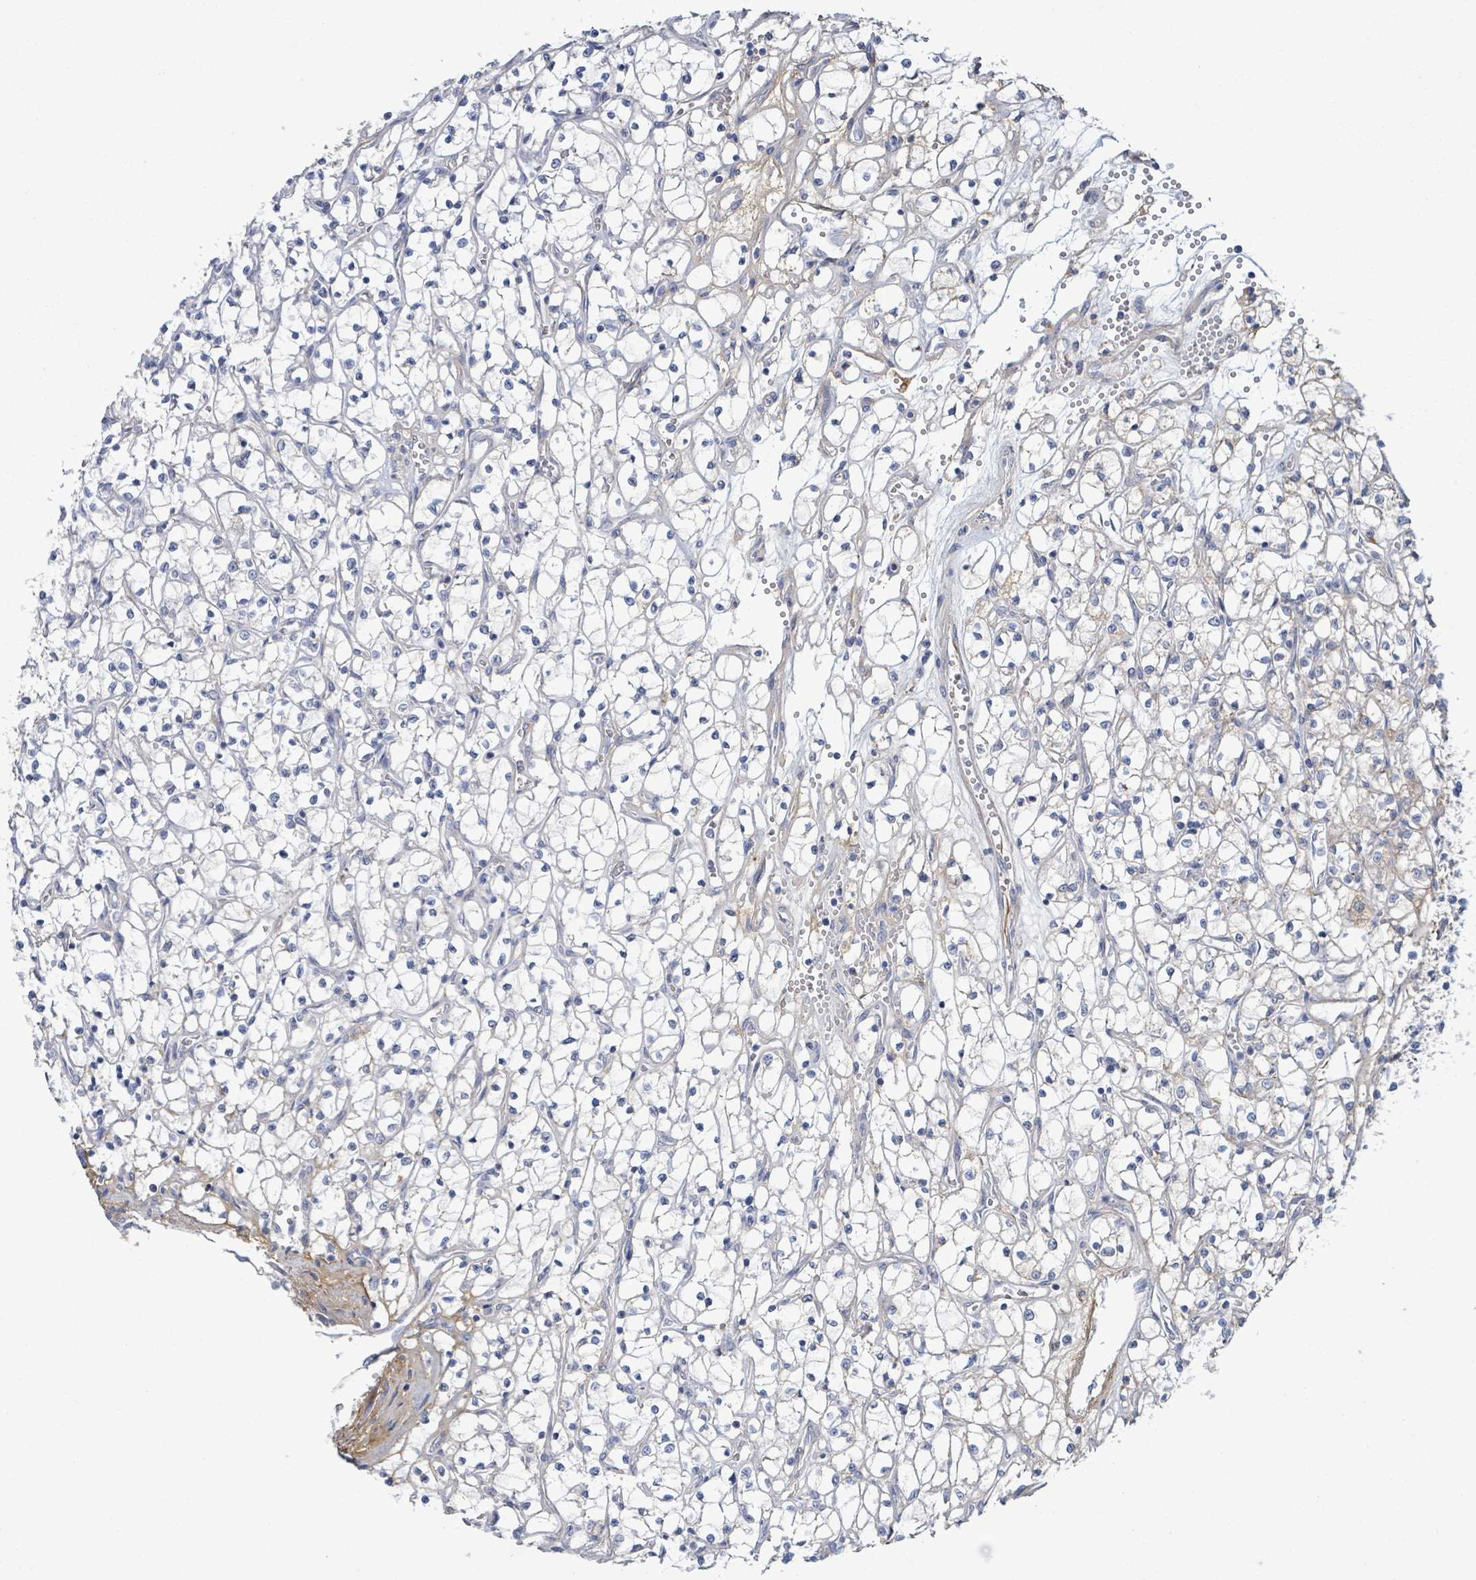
{"staining": {"intensity": "negative", "quantity": "none", "location": "none"}, "tissue": "renal cancer", "cell_type": "Tumor cells", "image_type": "cancer", "snomed": [{"axis": "morphology", "description": "Adenocarcinoma, NOS"}, {"axis": "topography", "description": "Kidney"}], "caption": "There is no significant staining in tumor cells of renal cancer. (Brightfield microscopy of DAB immunohistochemistry (IHC) at high magnification).", "gene": "ALG12", "patient": {"sex": "female", "age": 69}}